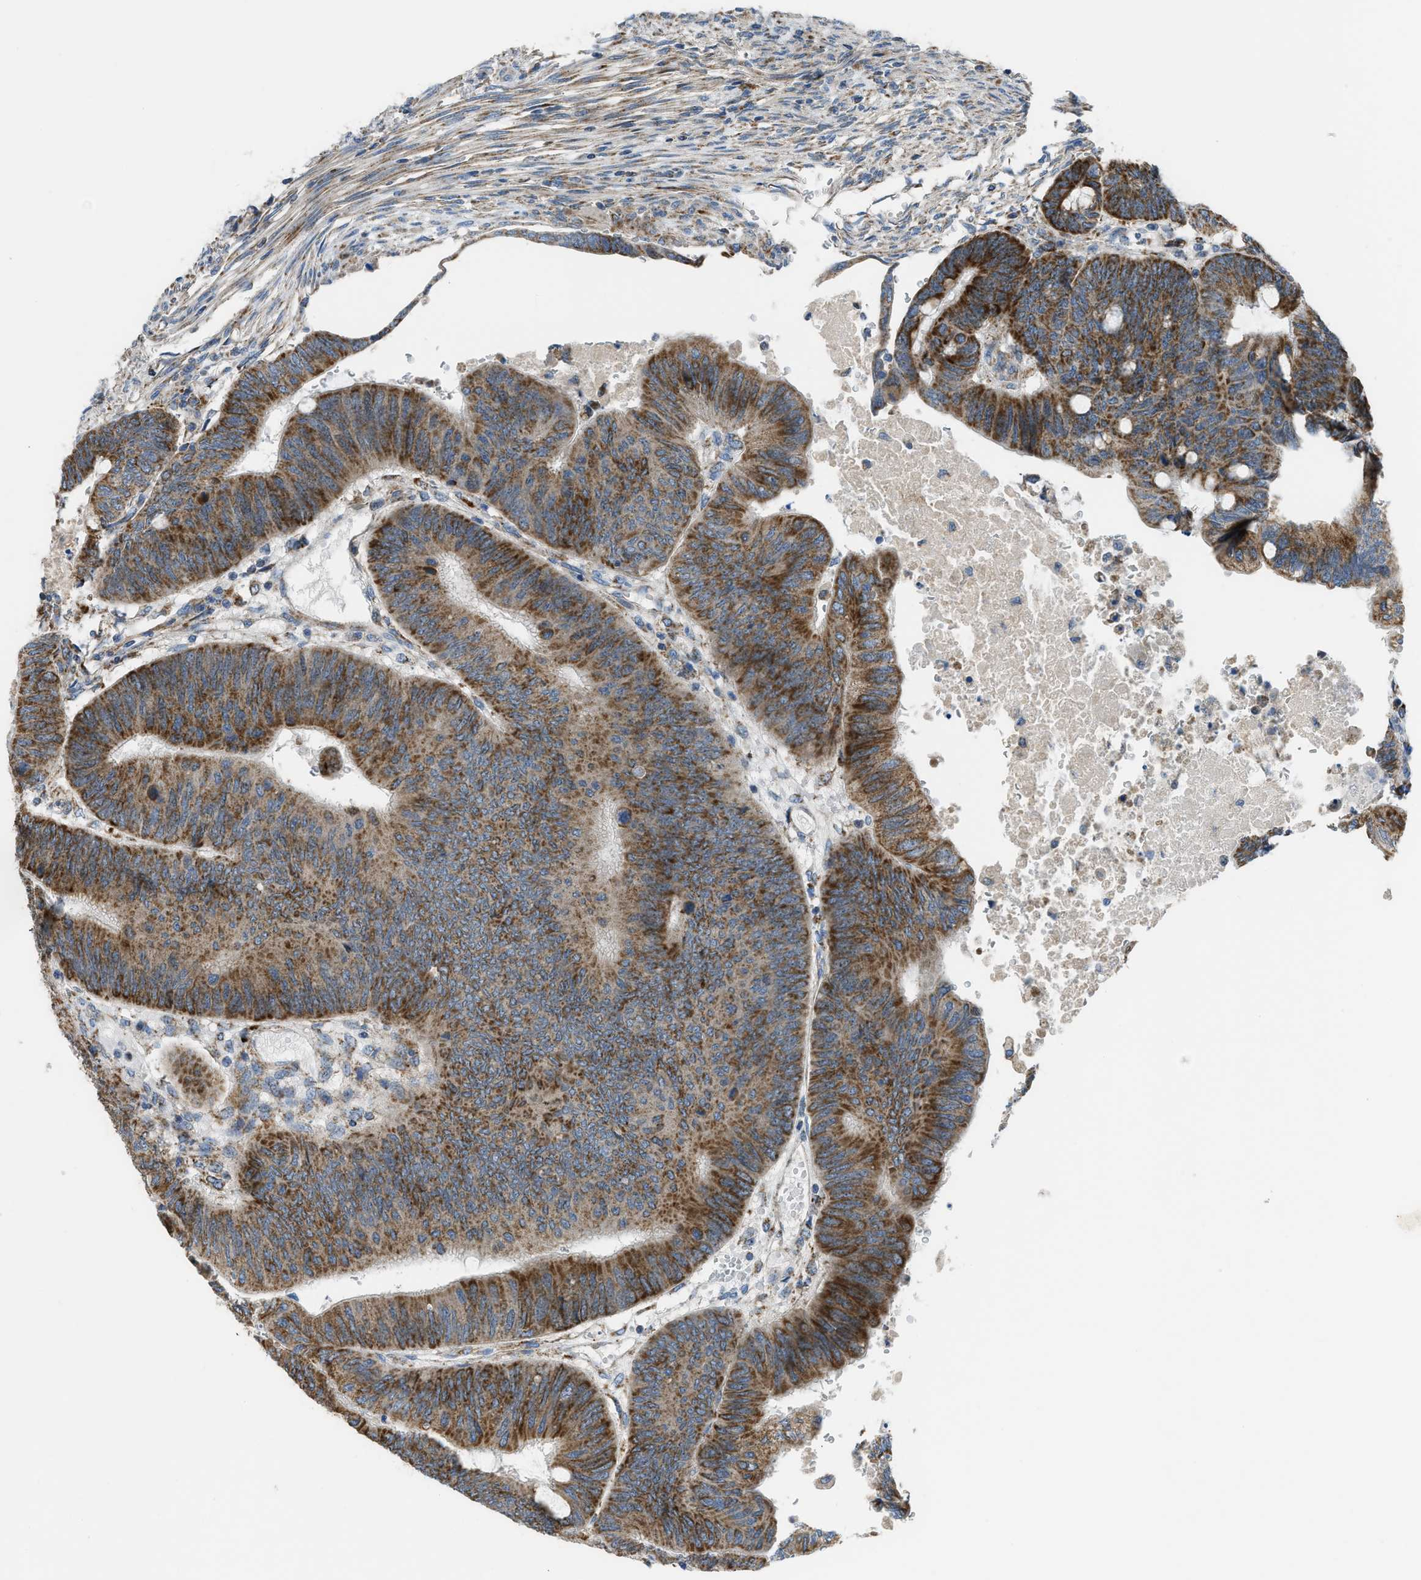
{"staining": {"intensity": "moderate", "quantity": ">75%", "location": "cytoplasmic/membranous"}, "tissue": "colorectal cancer", "cell_type": "Tumor cells", "image_type": "cancer", "snomed": [{"axis": "morphology", "description": "Normal tissue, NOS"}, {"axis": "morphology", "description": "Adenocarcinoma, NOS"}, {"axis": "topography", "description": "Rectum"}, {"axis": "topography", "description": "Peripheral nerve tissue"}], "caption": "An immunohistochemistry (IHC) image of tumor tissue is shown. Protein staining in brown highlights moderate cytoplasmic/membranous positivity in colorectal cancer within tumor cells.", "gene": "SMIM20", "patient": {"sex": "male", "age": 92}}